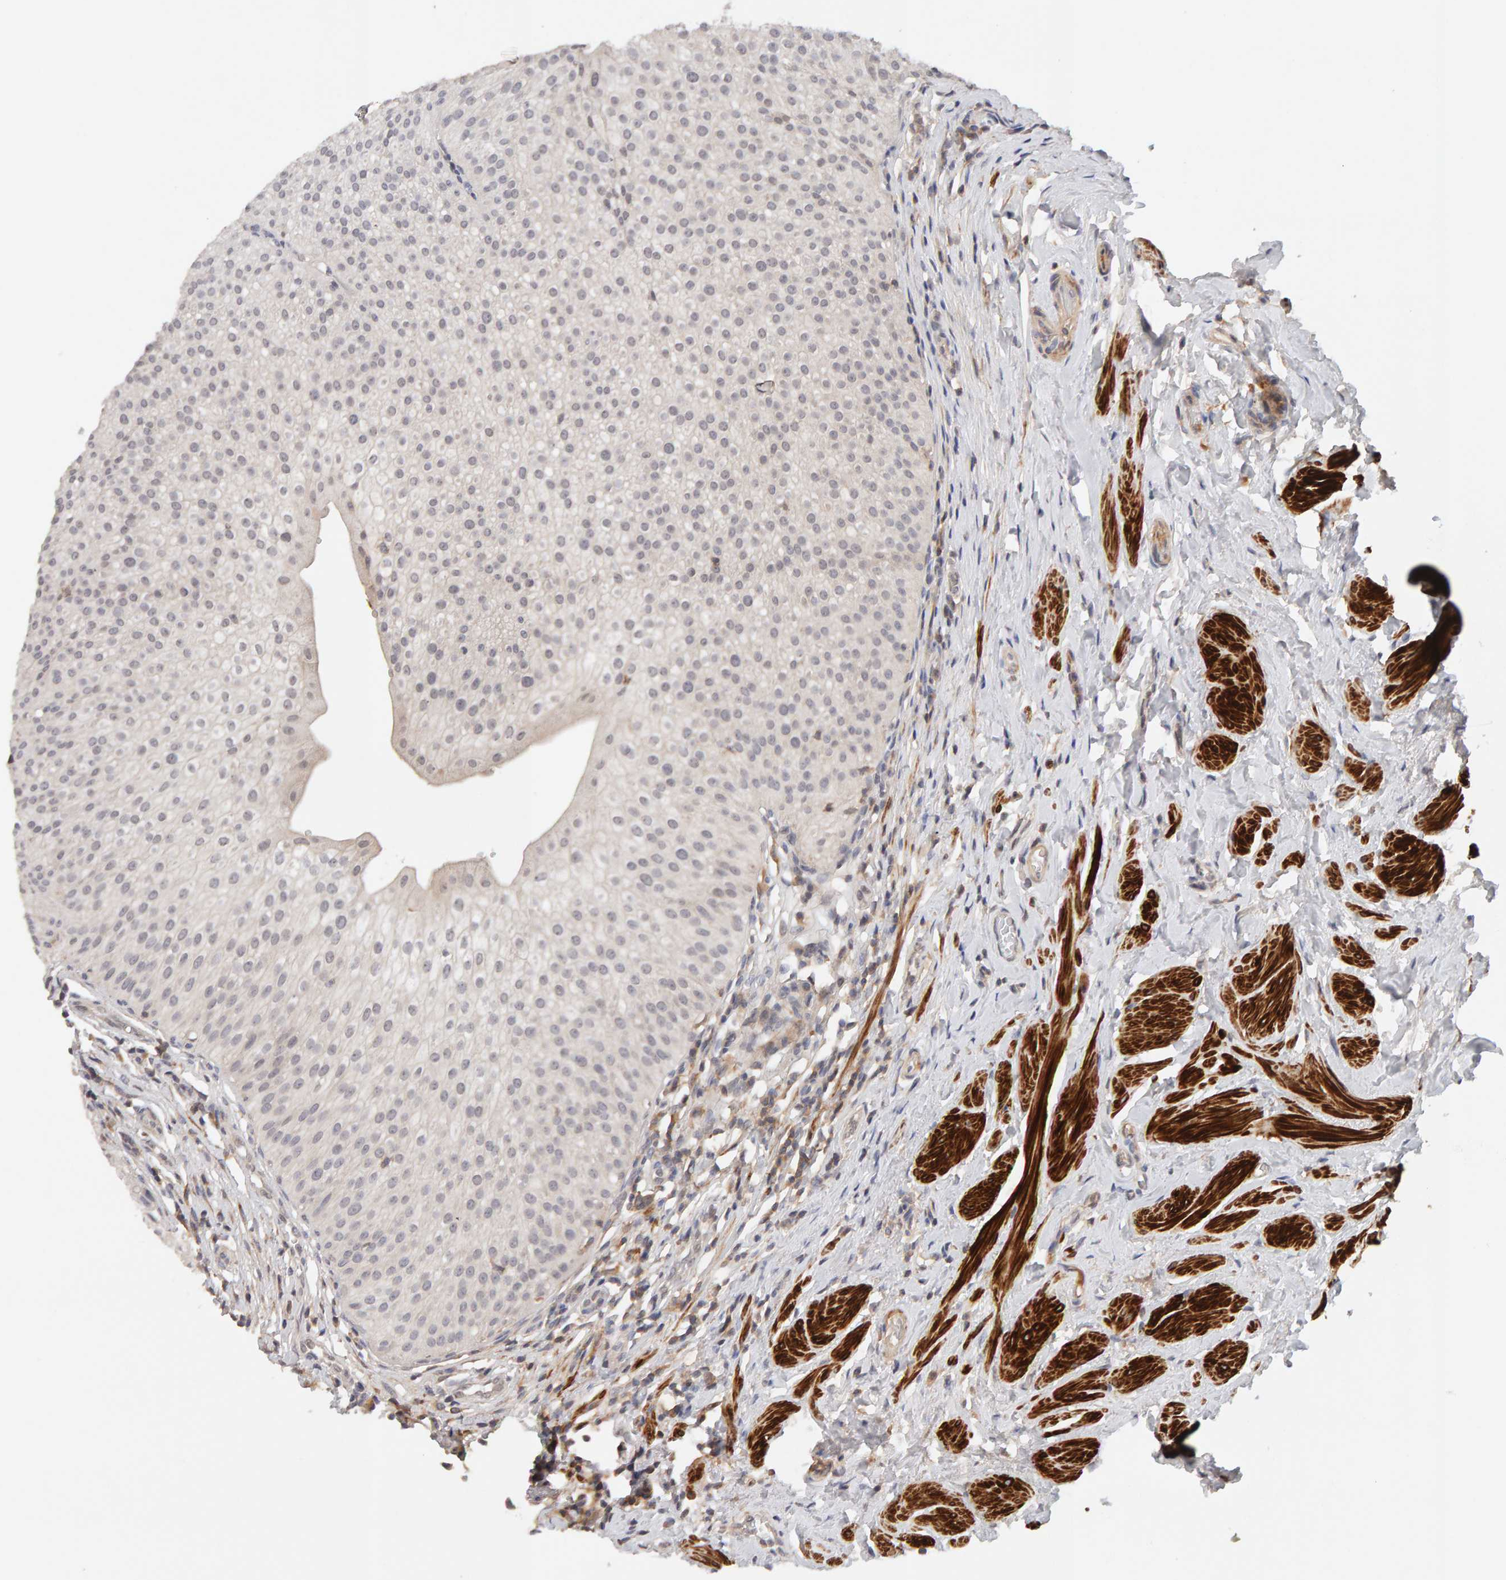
{"staining": {"intensity": "weak", "quantity": "25%-75%", "location": "cytoplasmic/membranous"}, "tissue": "urothelial cancer", "cell_type": "Tumor cells", "image_type": "cancer", "snomed": [{"axis": "morphology", "description": "Normal tissue, NOS"}, {"axis": "morphology", "description": "Urothelial carcinoma, Low grade"}, {"axis": "topography", "description": "Smooth muscle"}, {"axis": "topography", "description": "Urinary bladder"}], "caption": "Human urothelial carcinoma (low-grade) stained for a protein (brown) demonstrates weak cytoplasmic/membranous positive staining in about 25%-75% of tumor cells.", "gene": "NUDCD1", "patient": {"sex": "male", "age": 60}}